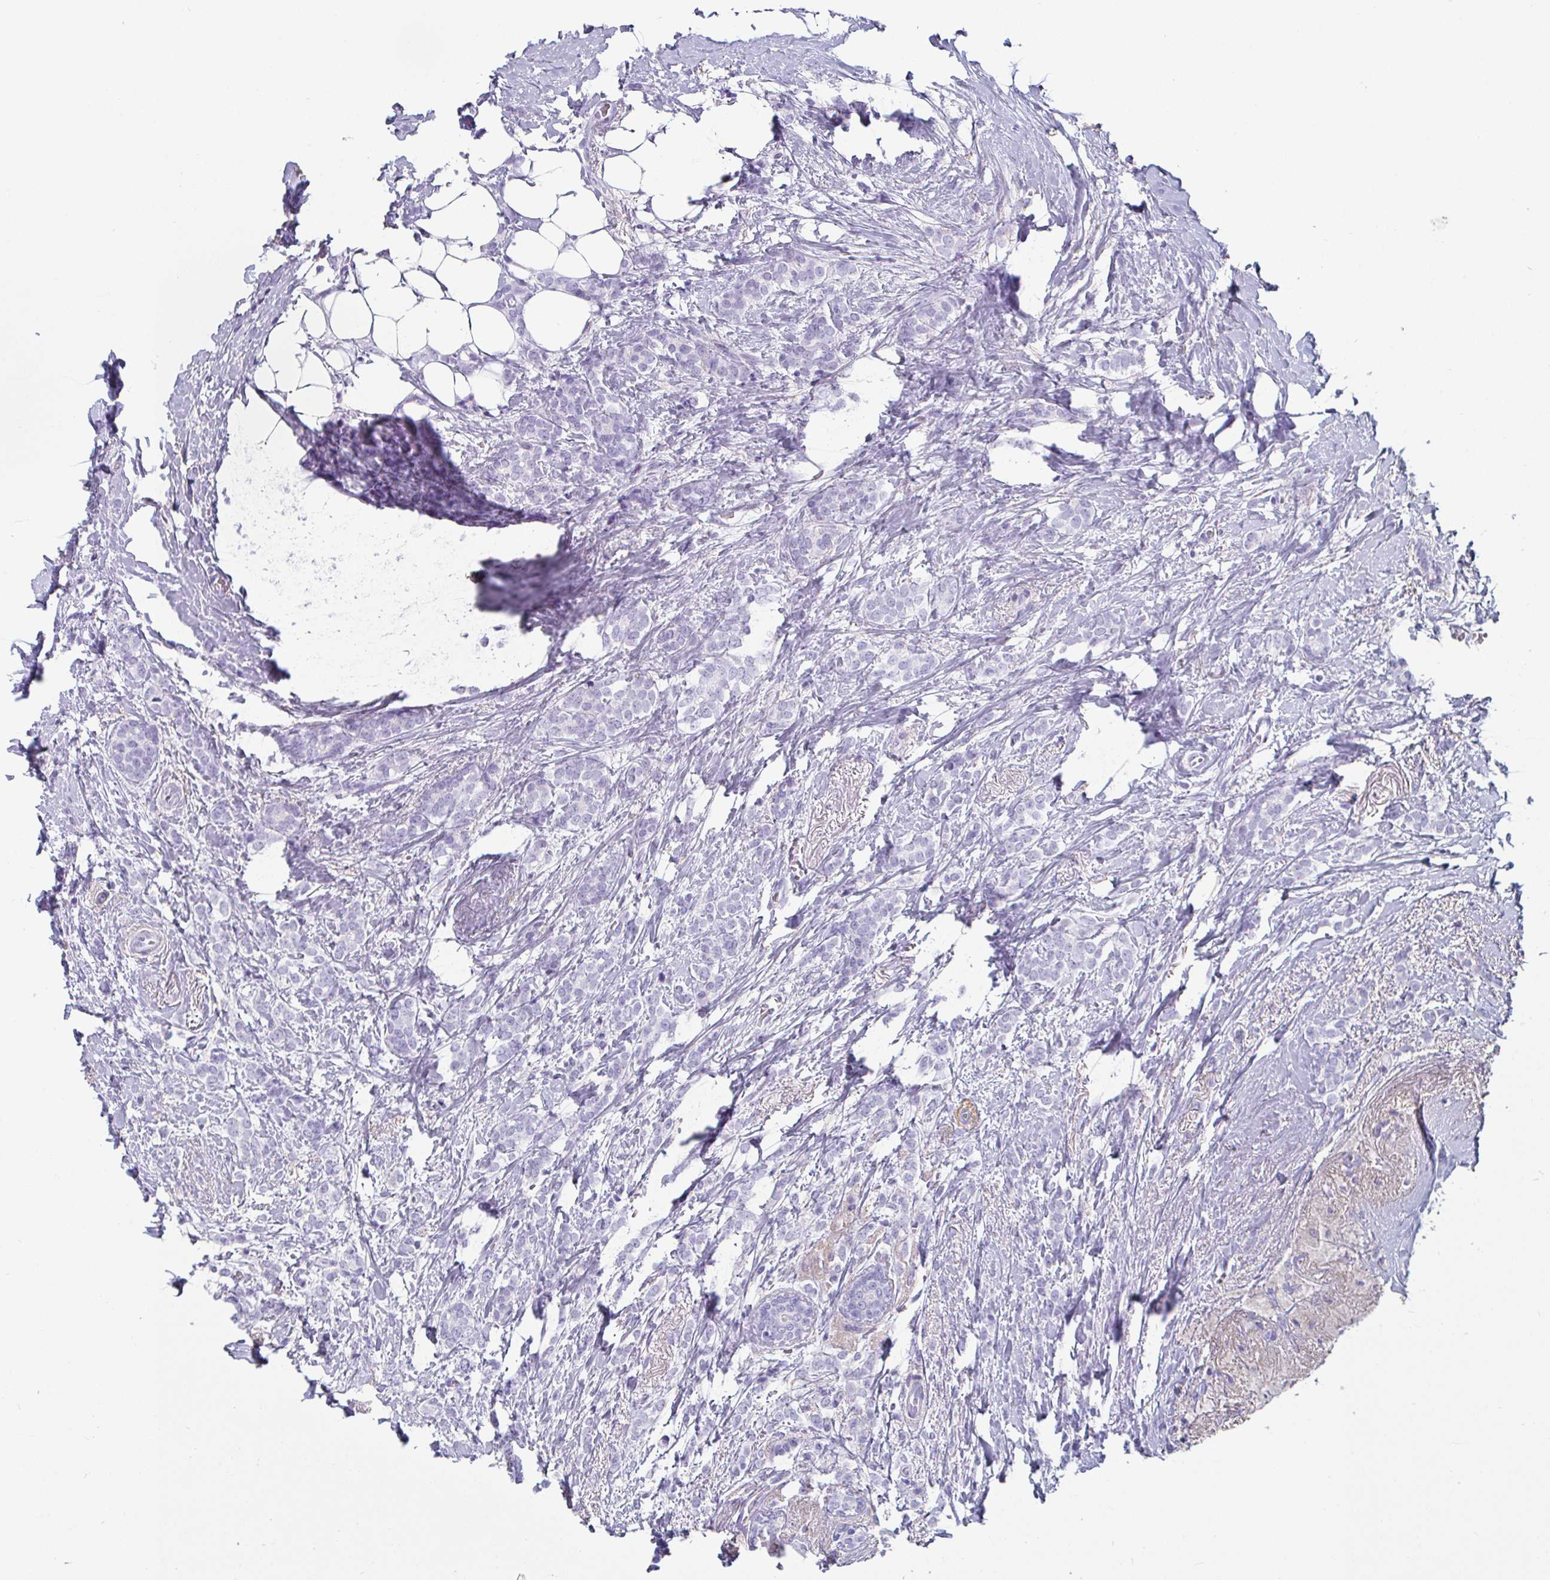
{"staining": {"intensity": "negative", "quantity": "none", "location": "none"}, "tissue": "breast cancer", "cell_type": "Tumor cells", "image_type": "cancer", "snomed": [{"axis": "morphology", "description": "Normal tissue, NOS"}, {"axis": "morphology", "description": "Duct carcinoma"}, {"axis": "topography", "description": "Breast"}], "caption": "Immunohistochemistry histopathology image of human infiltrating ductal carcinoma (breast) stained for a protein (brown), which demonstrates no positivity in tumor cells. The staining is performed using DAB (3,3'-diaminobenzidine) brown chromogen with nuclei counter-stained in using hematoxylin.", "gene": "CREG2", "patient": {"sex": "female", "age": 77}}